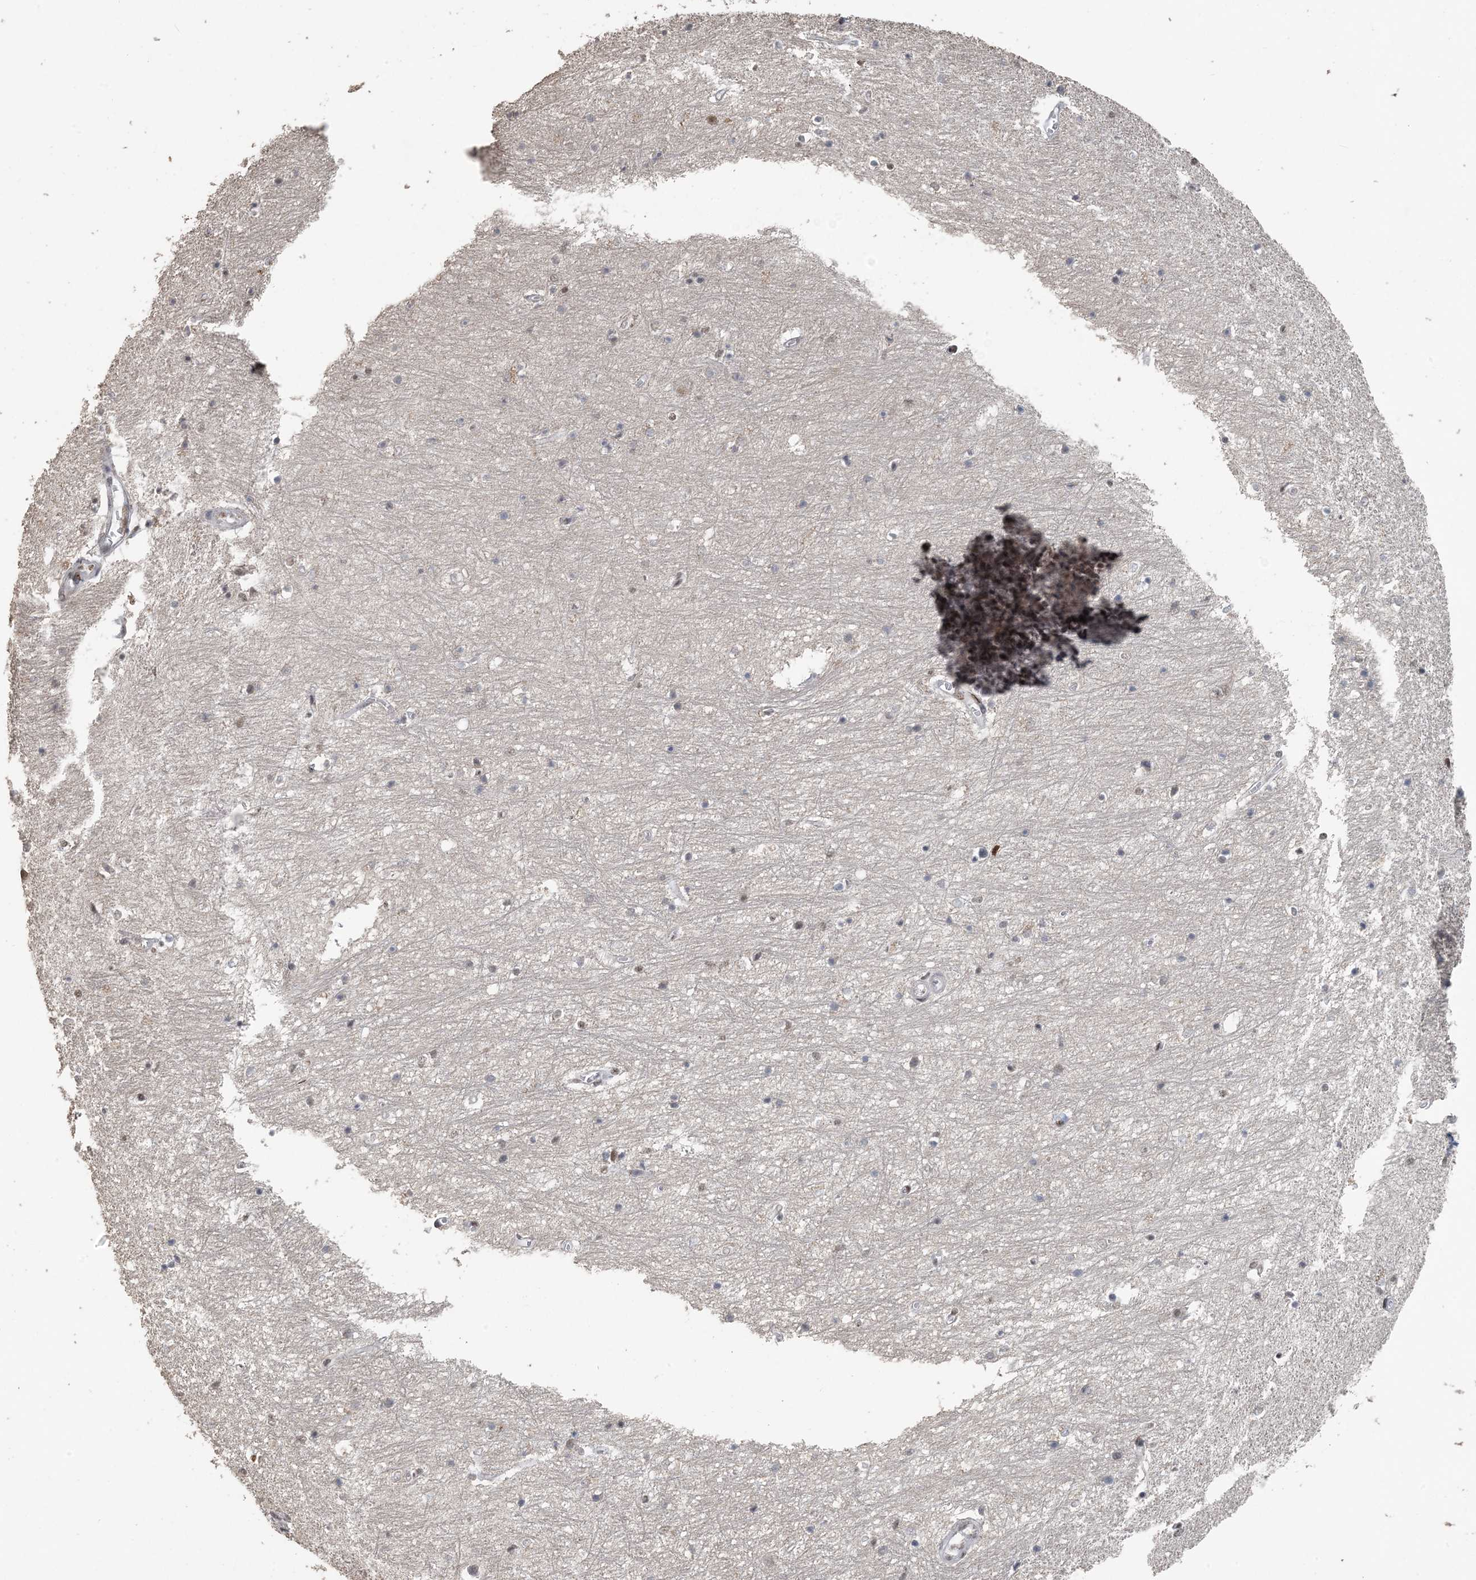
{"staining": {"intensity": "negative", "quantity": "none", "location": "none"}, "tissue": "hippocampus", "cell_type": "Glial cells", "image_type": "normal", "snomed": [{"axis": "morphology", "description": "Normal tissue, NOS"}, {"axis": "topography", "description": "Hippocampus"}], "caption": "Histopathology image shows no protein staining in glial cells of normal hippocampus.", "gene": "MBD2", "patient": {"sex": "female", "age": 64}}